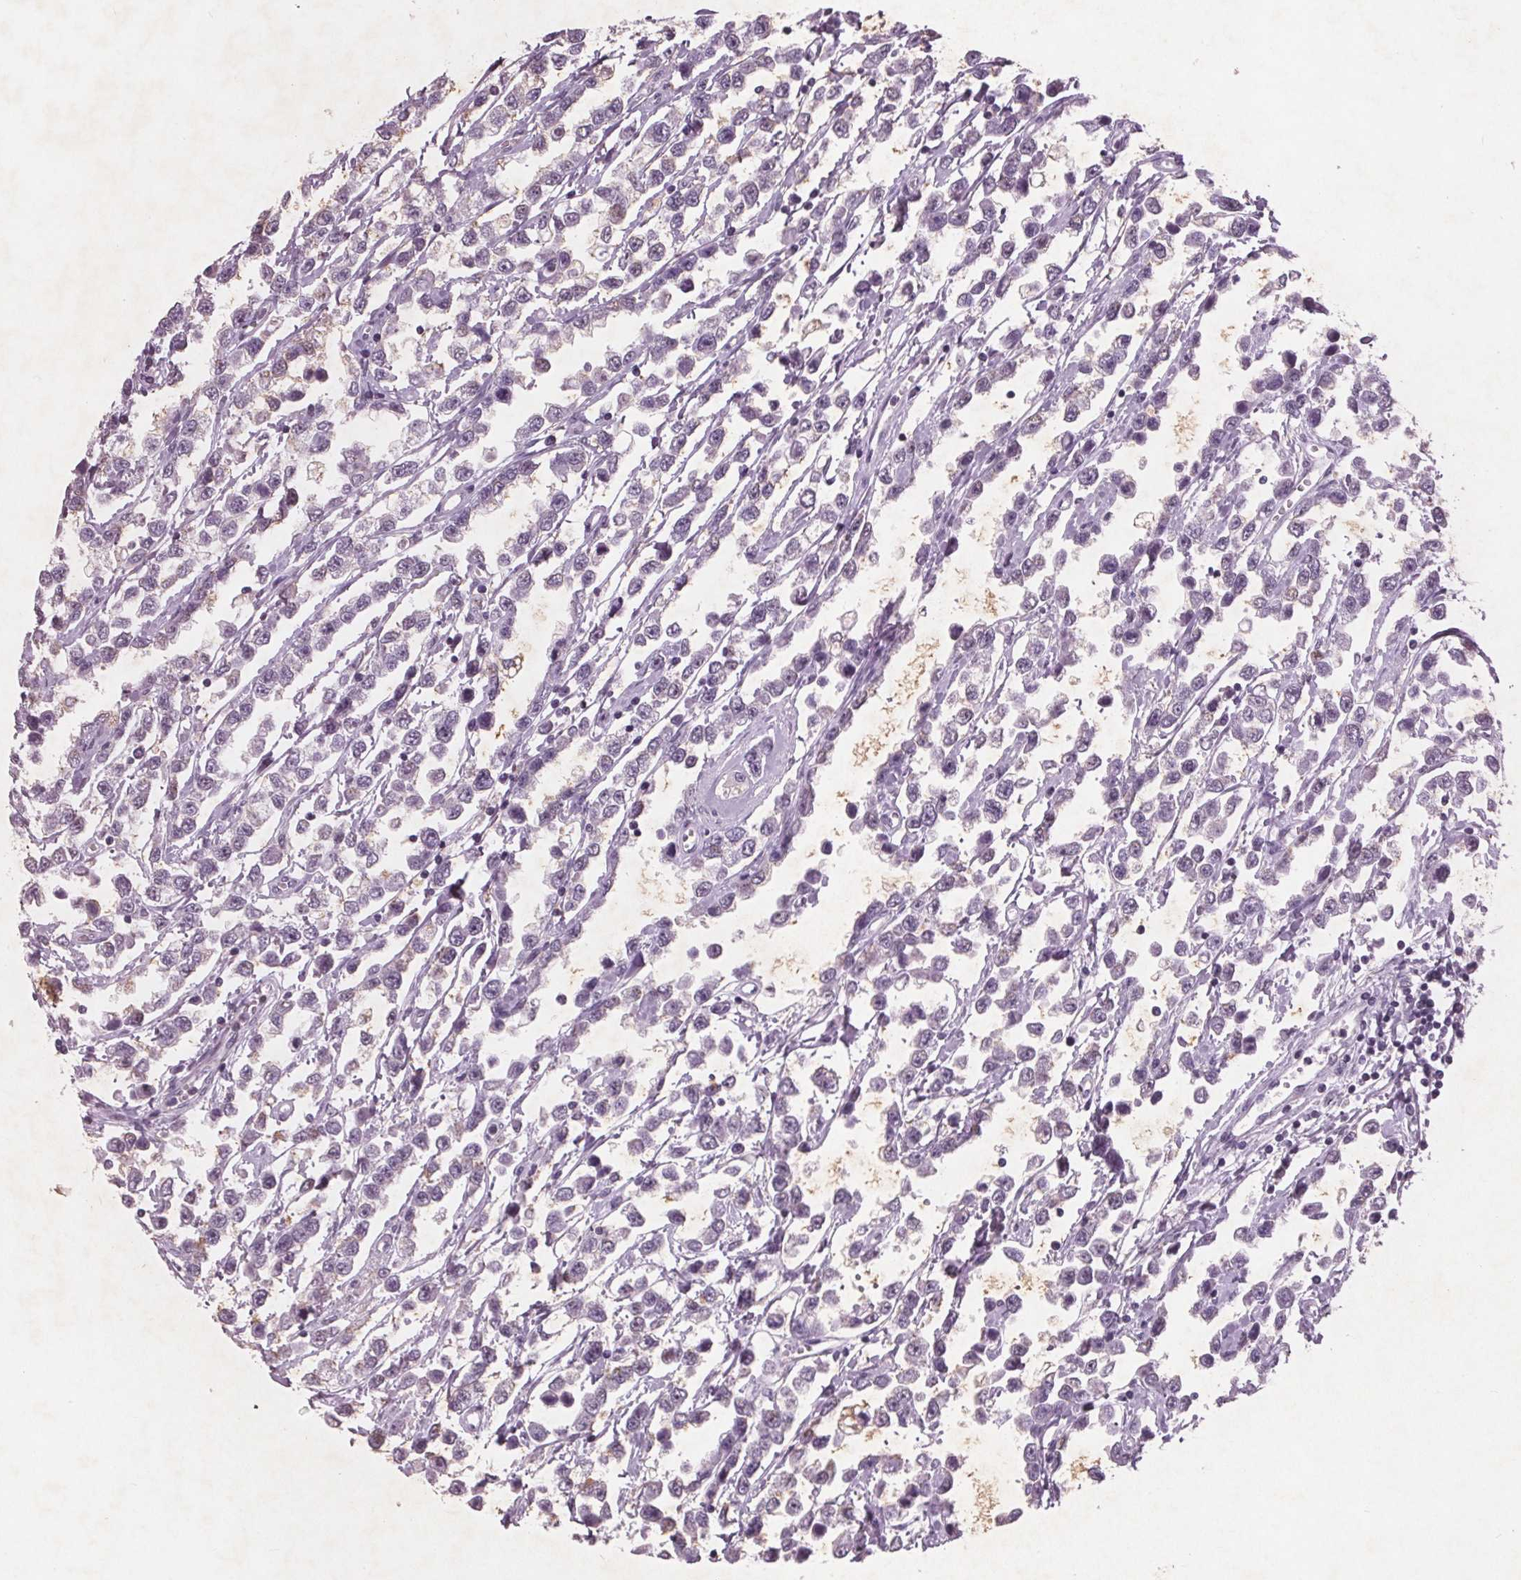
{"staining": {"intensity": "negative", "quantity": "none", "location": "none"}, "tissue": "testis cancer", "cell_type": "Tumor cells", "image_type": "cancer", "snomed": [{"axis": "morphology", "description": "Seminoma, NOS"}, {"axis": "topography", "description": "Testis"}], "caption": "Testis cancer was stained to show a protein in brown. There is no significant staining in tumor cells.", "gene": "PTPN14", "patient": {"sex": "male", "age": 34}}